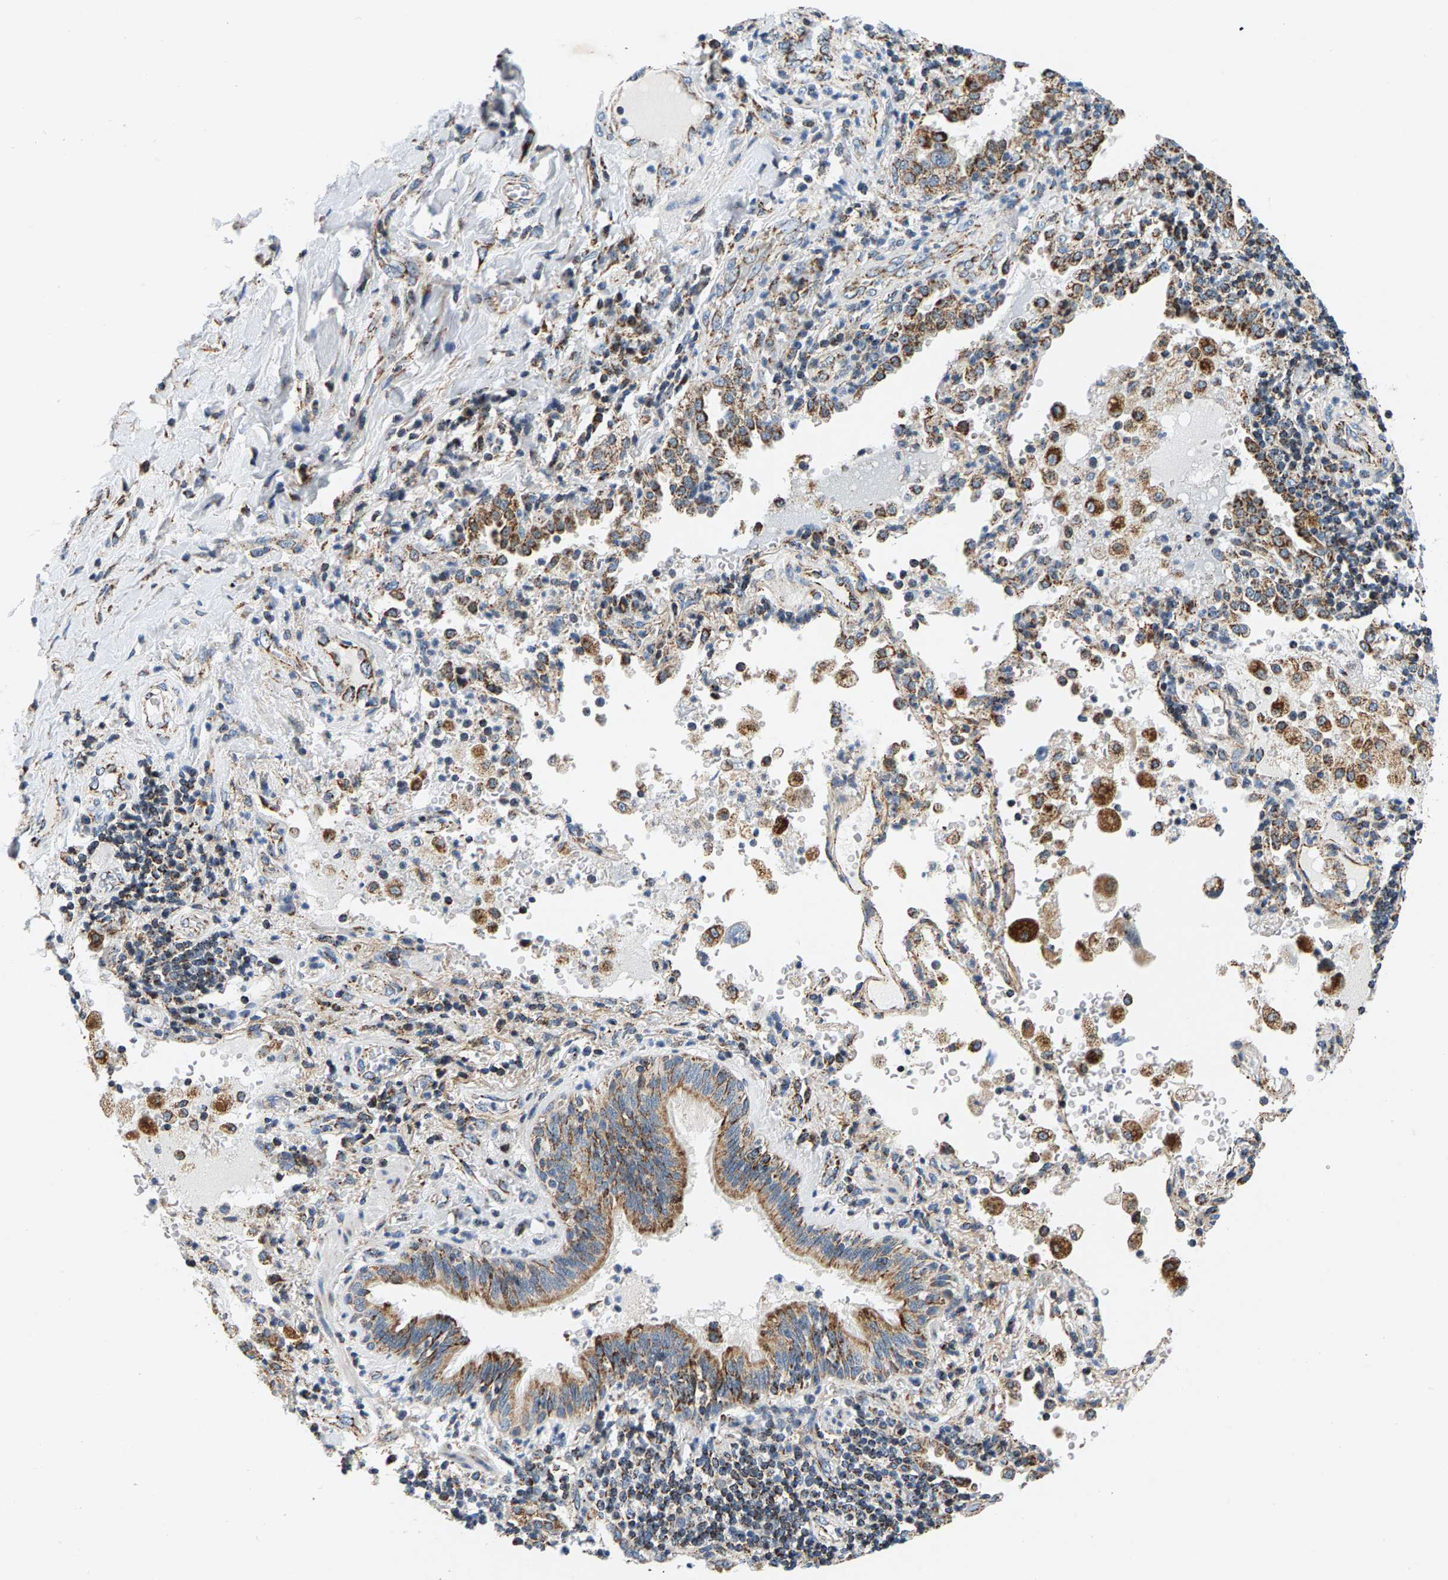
{"staining": {"intensity": "moderate", "quantity": ">75%", "location": "cytoplasmic/membranous"}, "tissue": "lung cancer", "cell_type": "Tumor cells", "image_type": "cancer", "snomed": [{"axis": "morphology", "description": "Adenocarcinoma, NOS"}, {"axis": "topography", "description": "Lung"}], "caption": "Human lung cancer stained with a protein marker reveals moderate staining in tumor cells.", "gene": "PDE1A", "patient": {"sex": "male", "age": 64}}